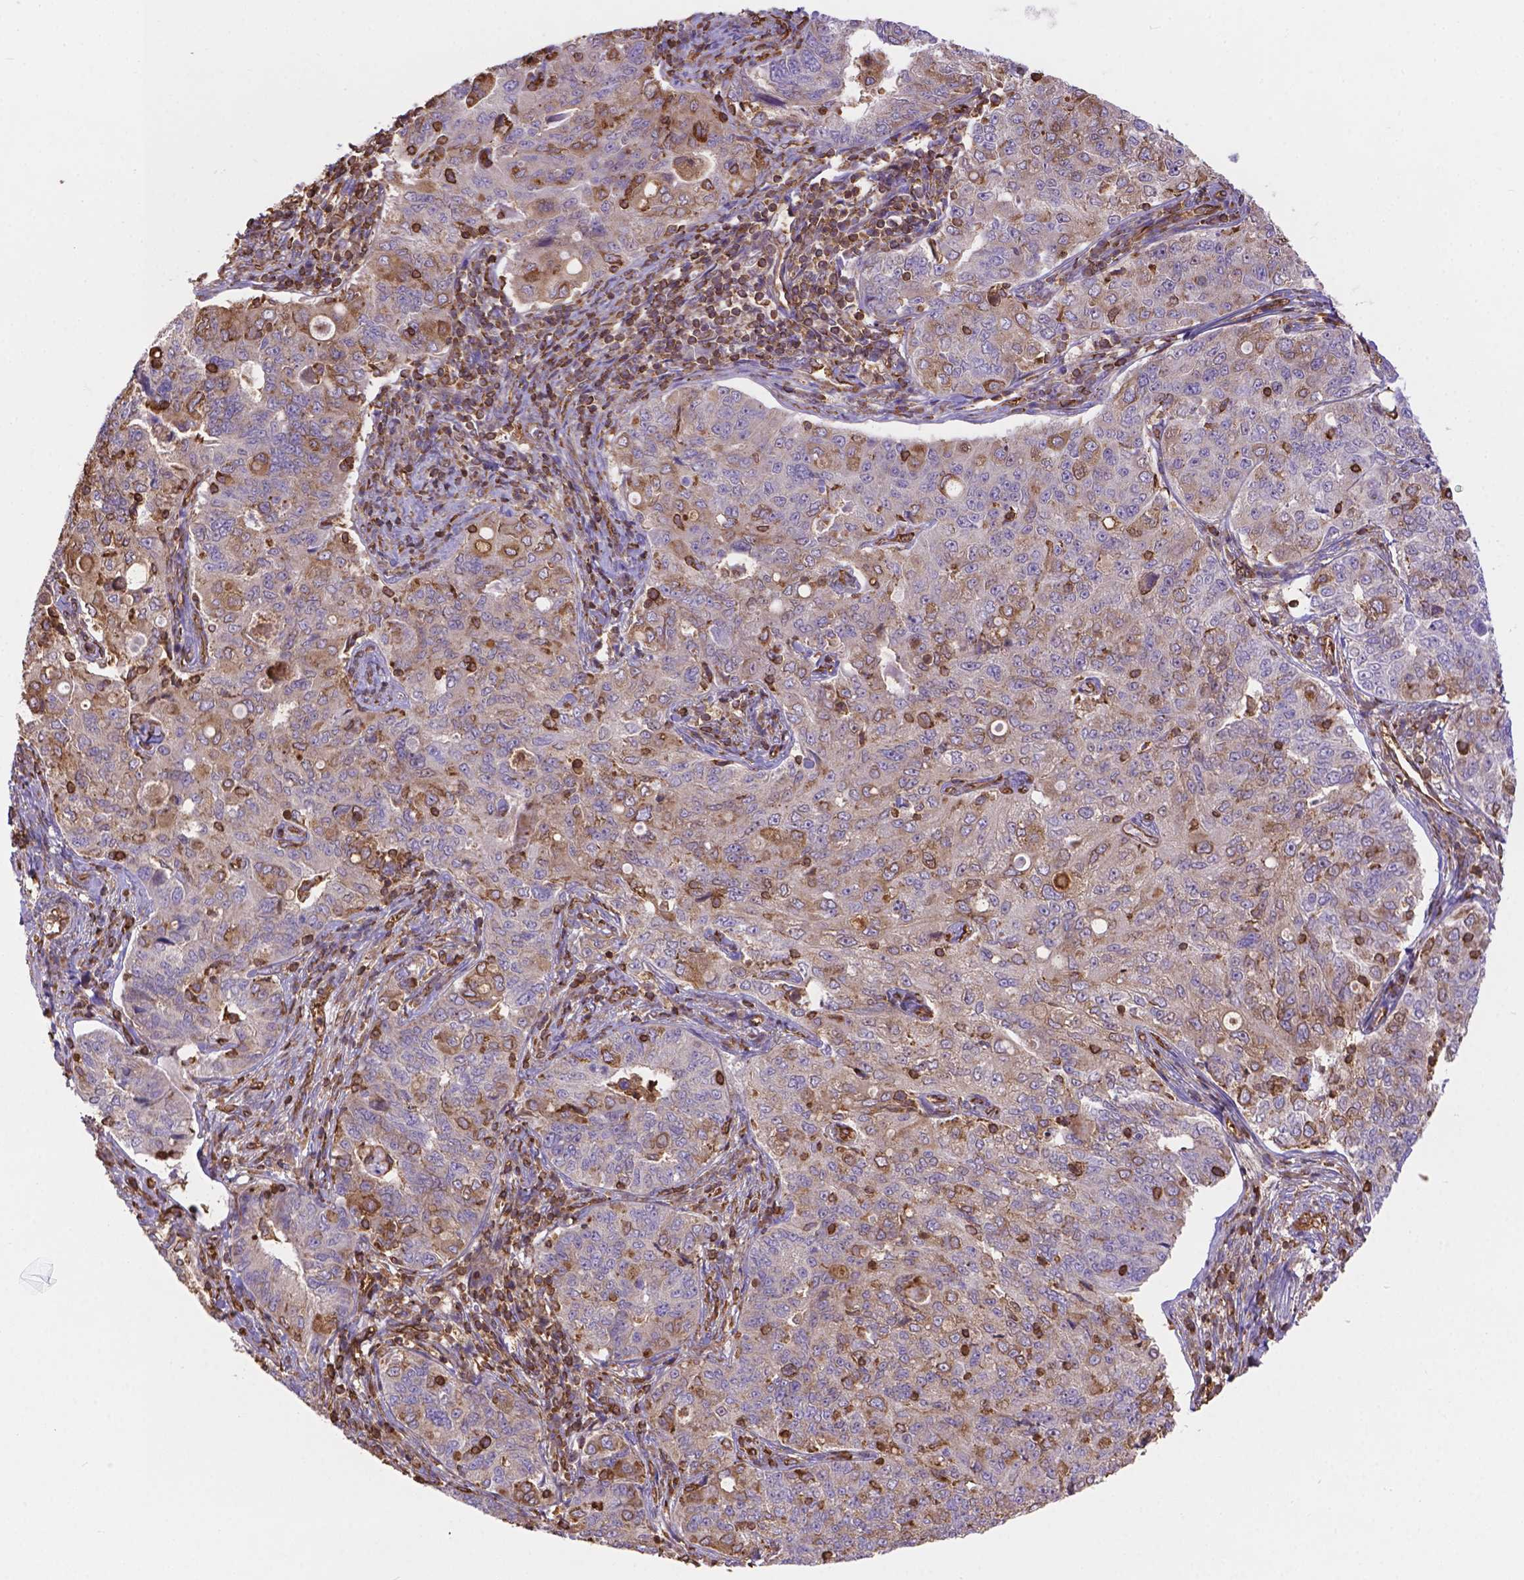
{"staining": {"intensity": "weak", "quantity": "25%-75%", "location": "cytoplasmic/membranous"}, "tissue": "endometrial cancer", "cell_type": "Tumor cells", "image_type": "cancer", "snomed": [{"axis": "morphology", "description": "Adenocarcinoma, NOS"}, {"axis": "topography", "description": "Endometrium"}], "caption": "Endometrial adenocarcinoma stained with a brown dye demonstrates weak cytoplasmic/membranous positive staining in approximately 25%-75% of tumor cells.", "gene": "DMWD", "patient": {"sex": "female", "age": 43}}